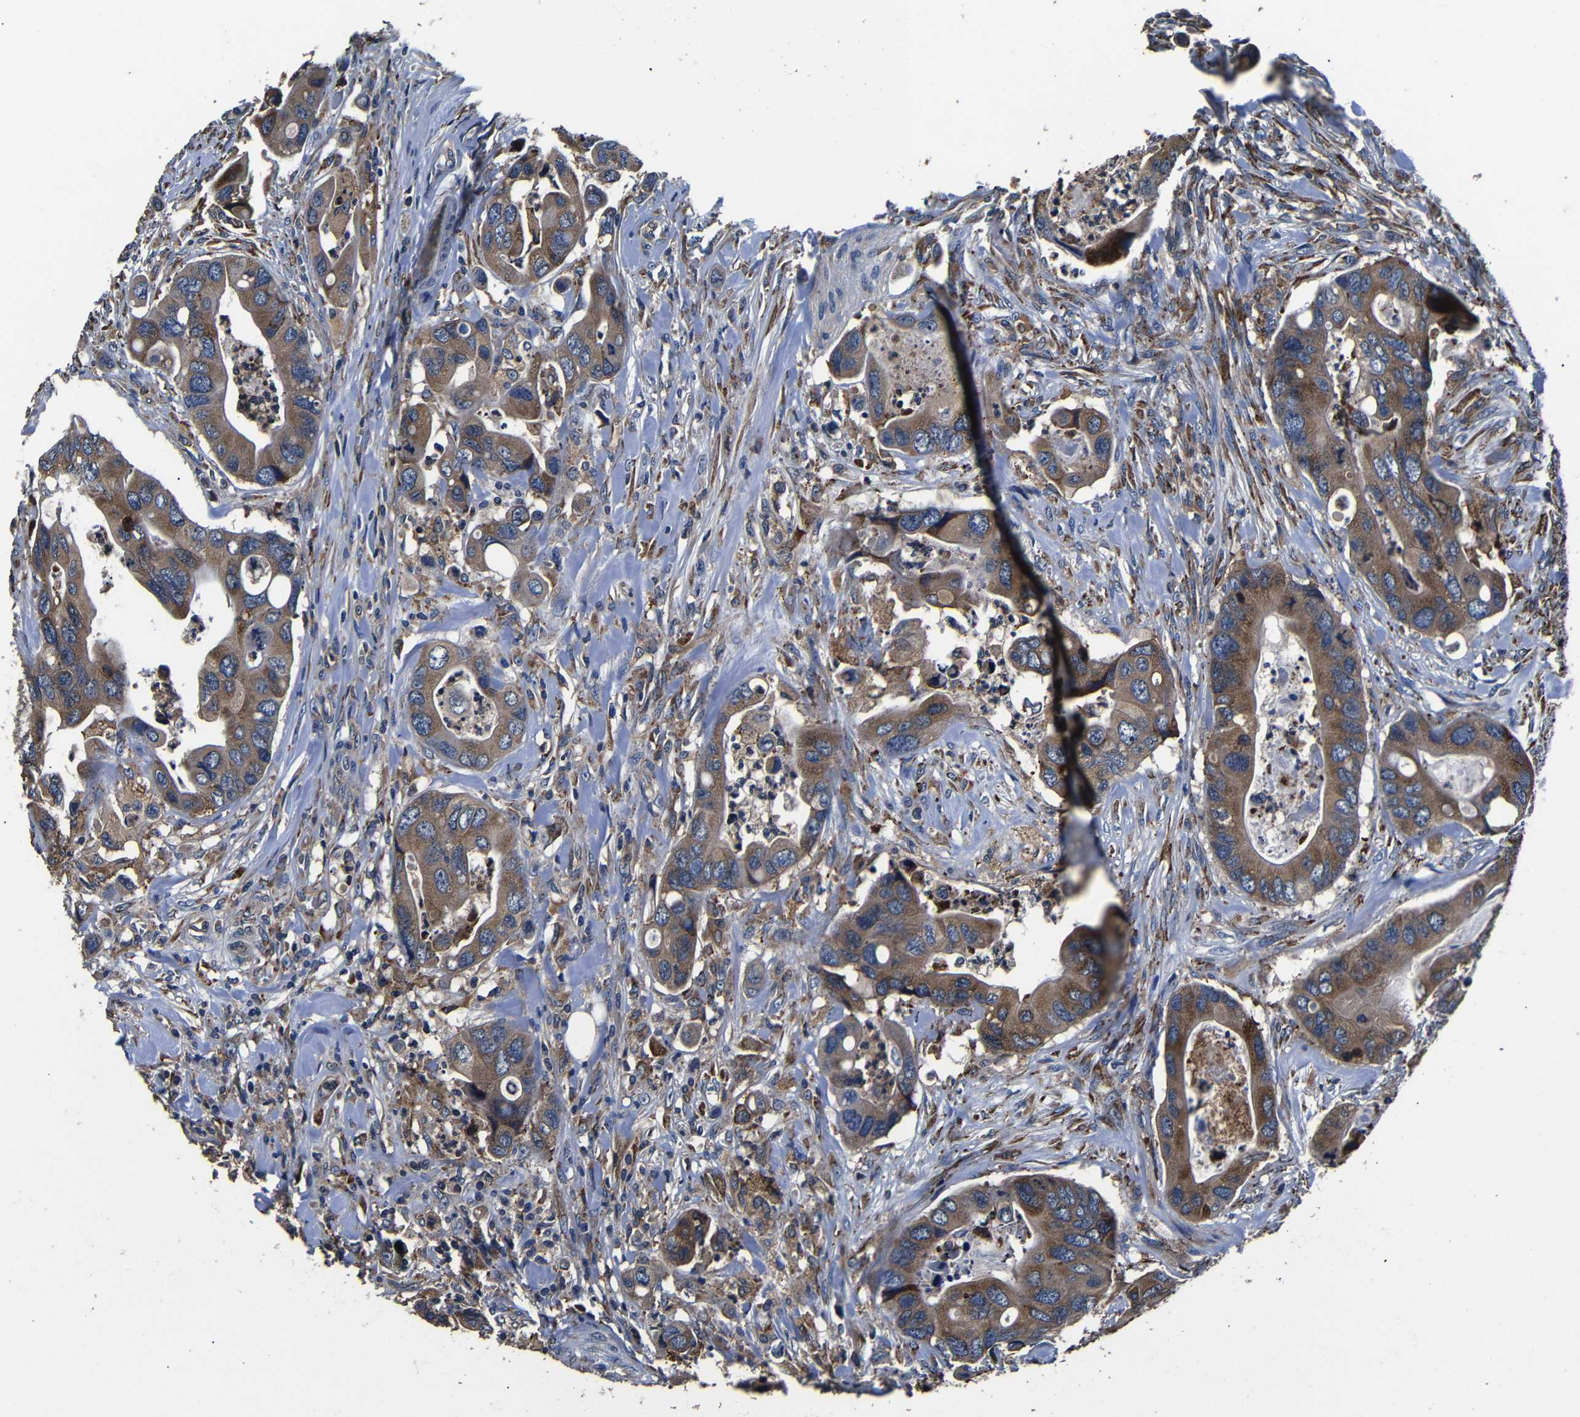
{"staining": {"intensity": "moderate", "quantity": ">75%", "location": "cytoplasmic/membranous"}, "tissue": "colorectal cancer", "cell_type": "Tumor cells", "image_type": "cancer", "snomed": [{"axis": "morphology", "description": "Adenocarcinoma, NOS"}, {"axis": "topography", "description": "Rectum"}], "caption": "IHC photomicrograph of human colorectal adenocarcinoma stained for a protein (brown), which displays medium levels of moderate cytoplasmic/membranous staining in approximately >75% of tumor cells.", "gene": "SCN9A", "patient": {"sex": "female", "age": 57}}